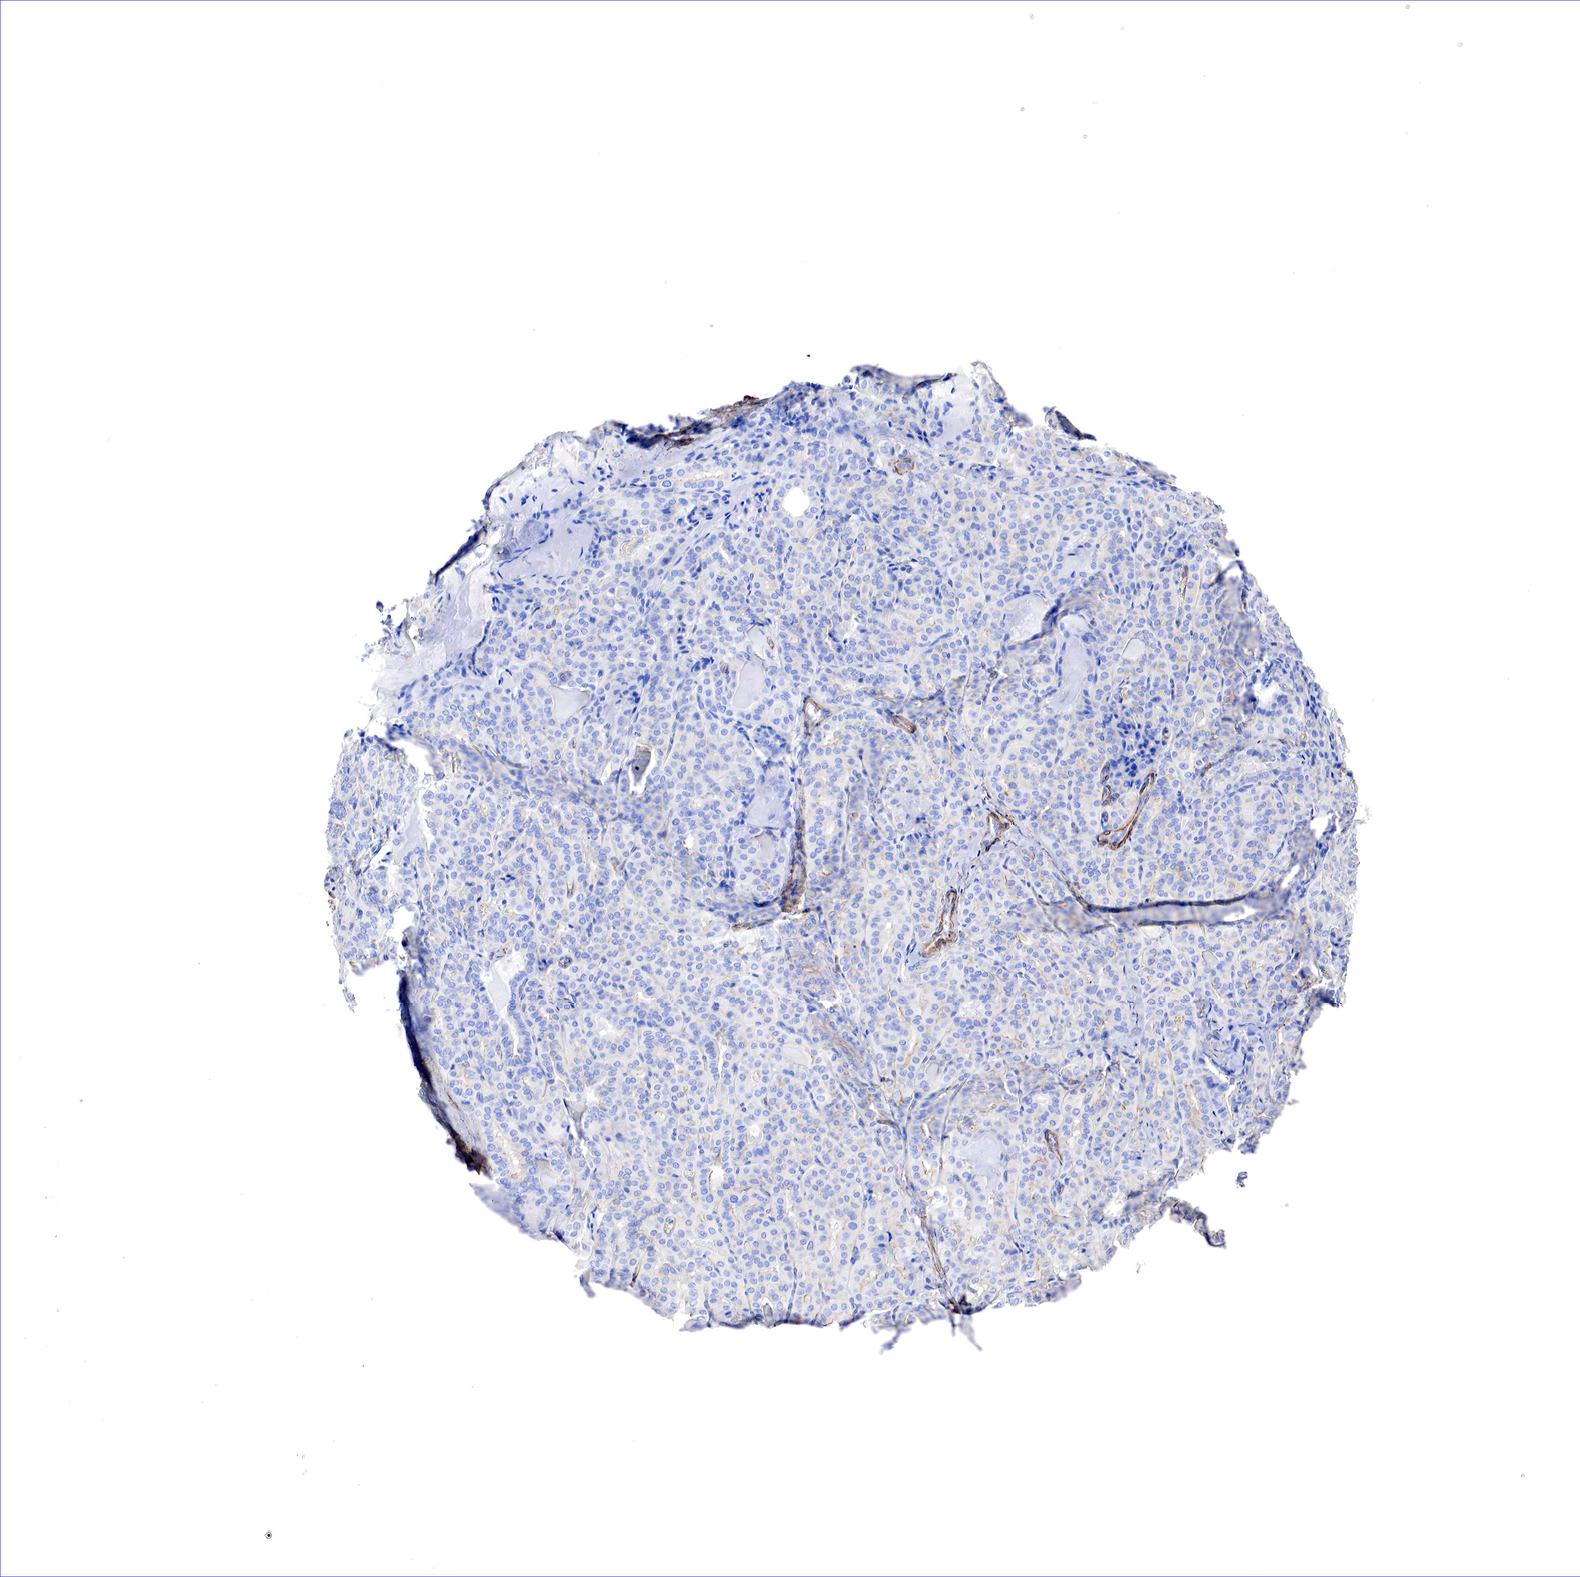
{"staining": {"intensity": "negative", "quantity": "none", "location": "none"}, "tissue": "thyroid cancer", "cell_type": "Tumor cells", "image_type": "cancer", "snomed": [{"axis": "morphology", "description": "Papillary adenocarcinoma, NOS"}, {"axis": "topography", "description": "Thyroid gland"}], "caption": "Immunohistochemistry photomicrograph of neoplastic tissue: thyroid cancer (papillary adenocarcinoma) stained with DAB (3,3'-diaminobenzidine) reveals no significant protein expression in tumor cells.", "gene": "TPM1", "patient": {"sex": "female", "age": 71}}